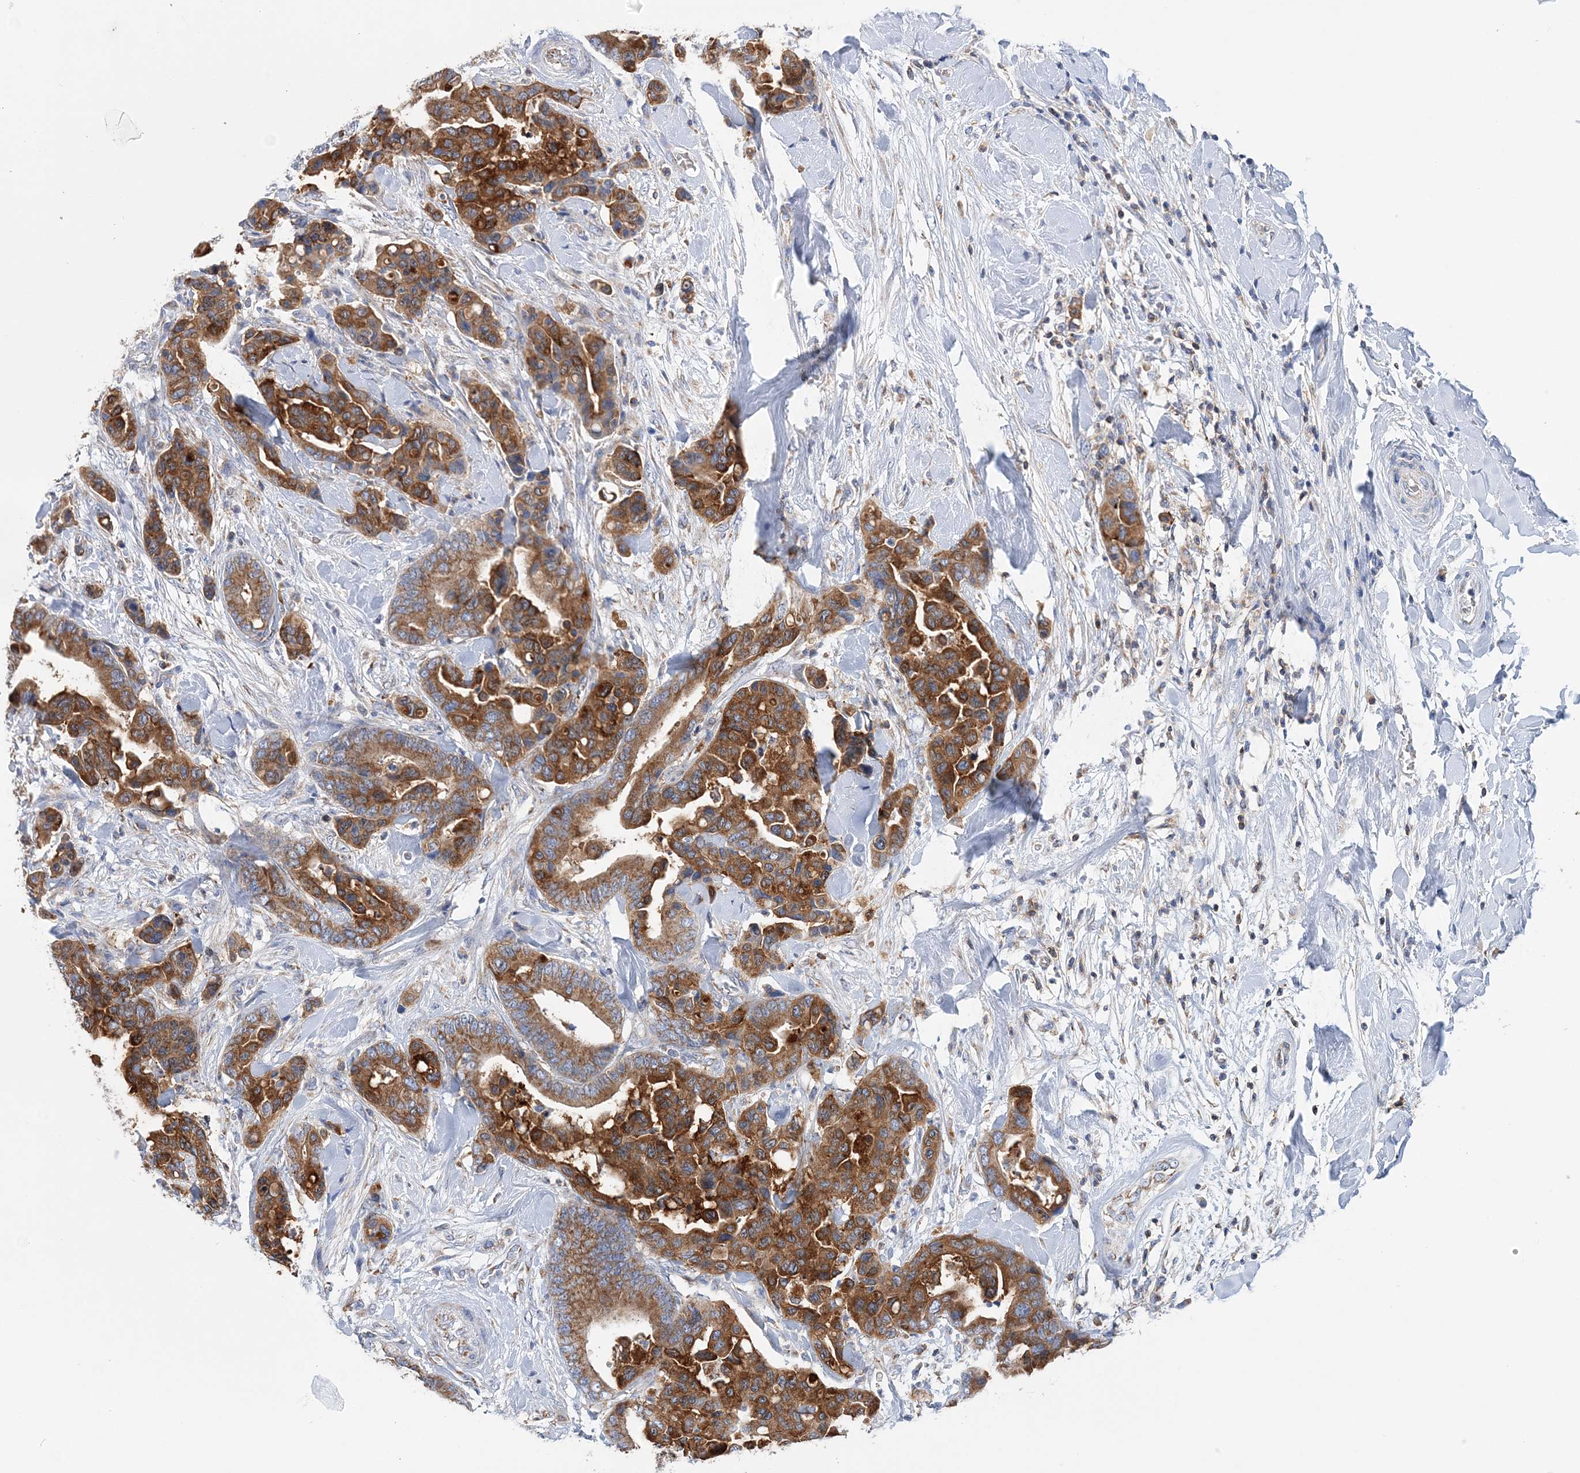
{"staining": {"intensity": "strong", "quantity": ">75%", "location": "cytoplasmic/membranous"}, "tissue": "colorectal cancer", "cell_type": "Tumor cells", "image_type": "cancer", "snomed": [{"axis": "morphology", "description": "Normal tissue, NOS"}, {"axis": "morphology", "description": "Adenocarcinoma, NOS"}, {"axis": "topography", "description": "Colon"}], "caption": "Colorectal cancer stained with a brown dye shows strong cytoplasmic/membranous positive expression in about >75% of tumor cells.", "gene": "TTC32", "patient": {"sex": "male", "age": 82}}